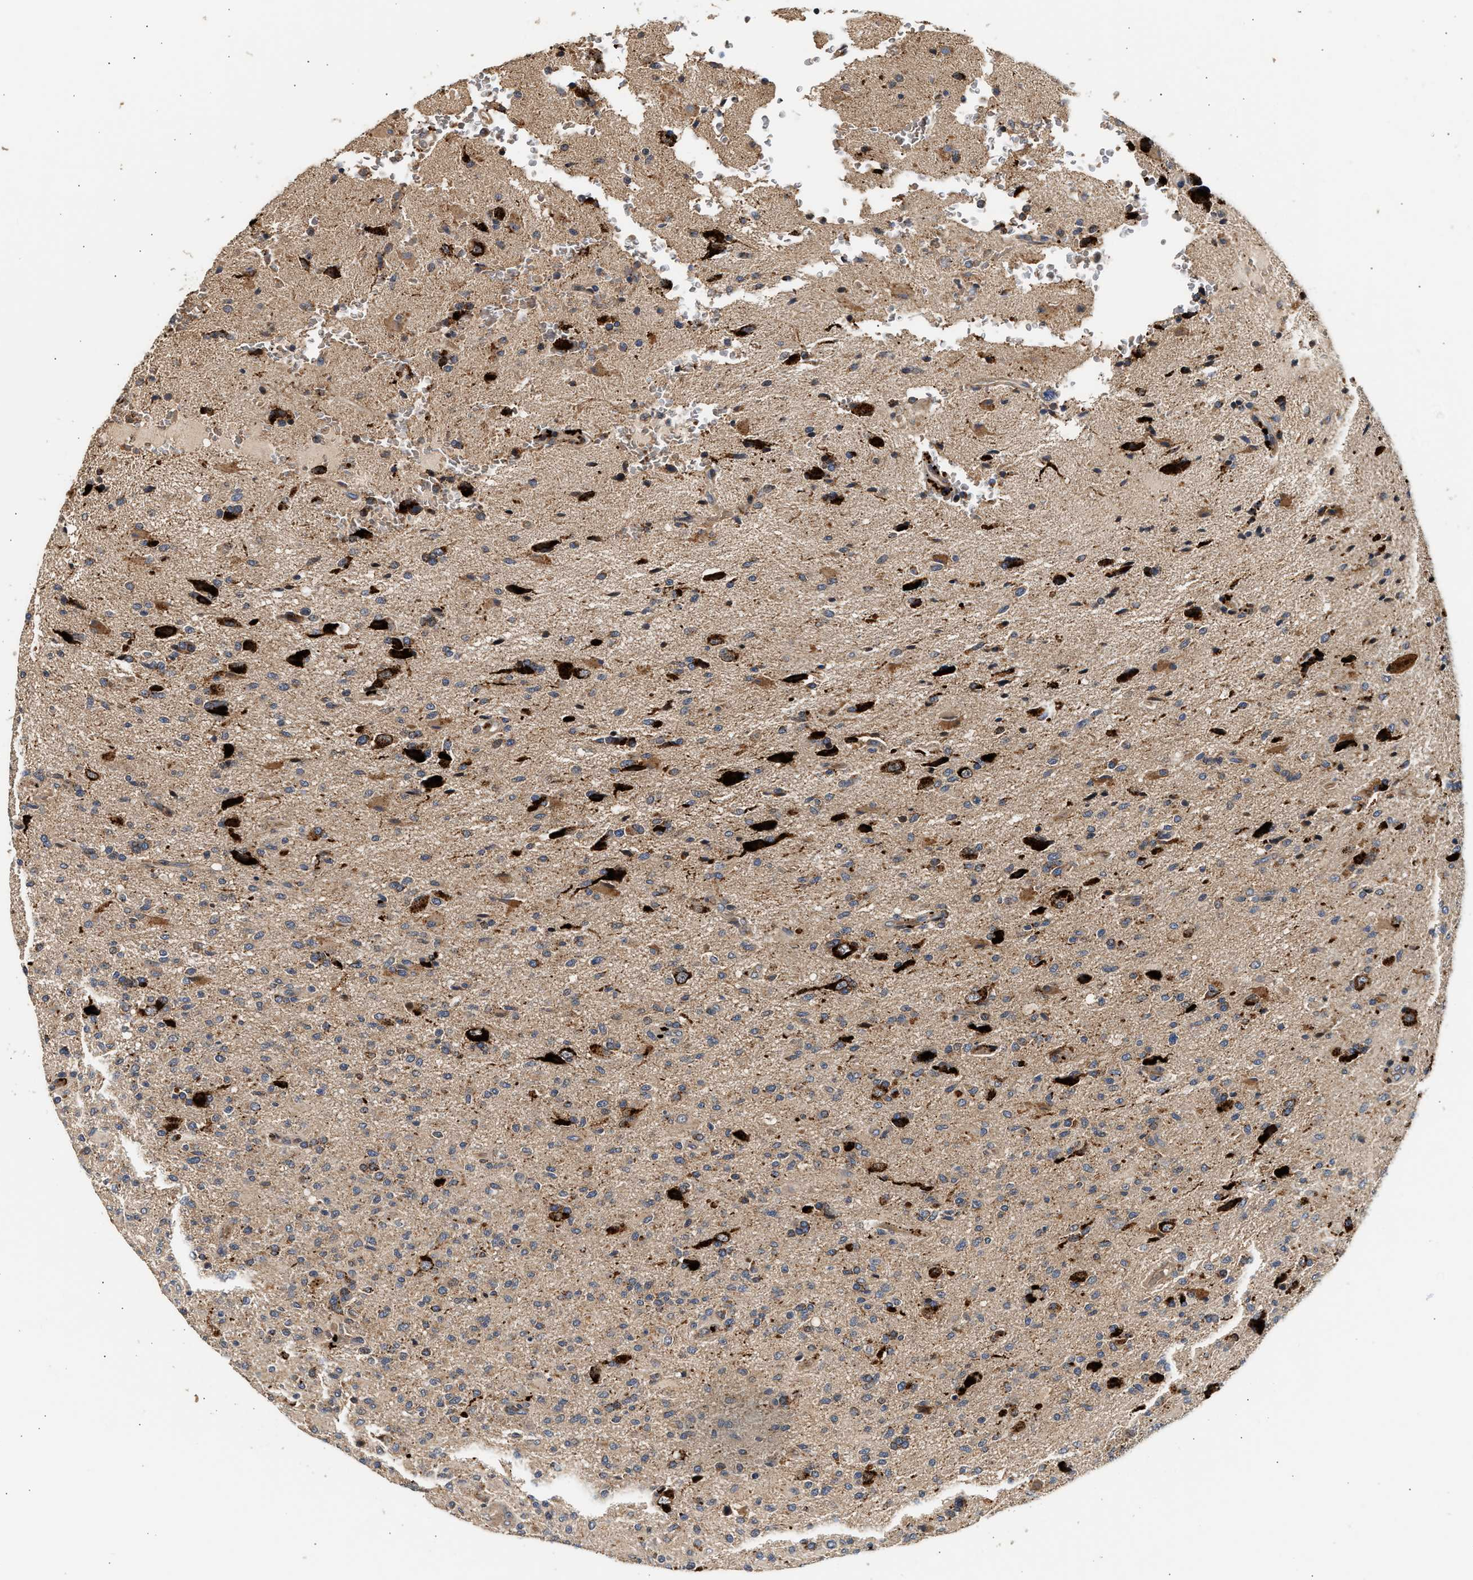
{"staining": {"intensity": "moderate", "quantity": "25%-75%", "location": "cytoplasmic/membranous"}, "tissue": "glioma", "cell_type": "Tumor cells", "image_type": "cancer", "snomed": [{"axis": "morphology", "description": "Glioma, malignant, High grade"}, {"axis": "topography", "description": "Brain"}], "caption": "Protein staining of glioma tissue shows moderate cytoplasmic/membranous staining in approximately 25%-75% of tumor cells.", "gene": "PLD3", "patient": {"sex": "male", "age": 71}}